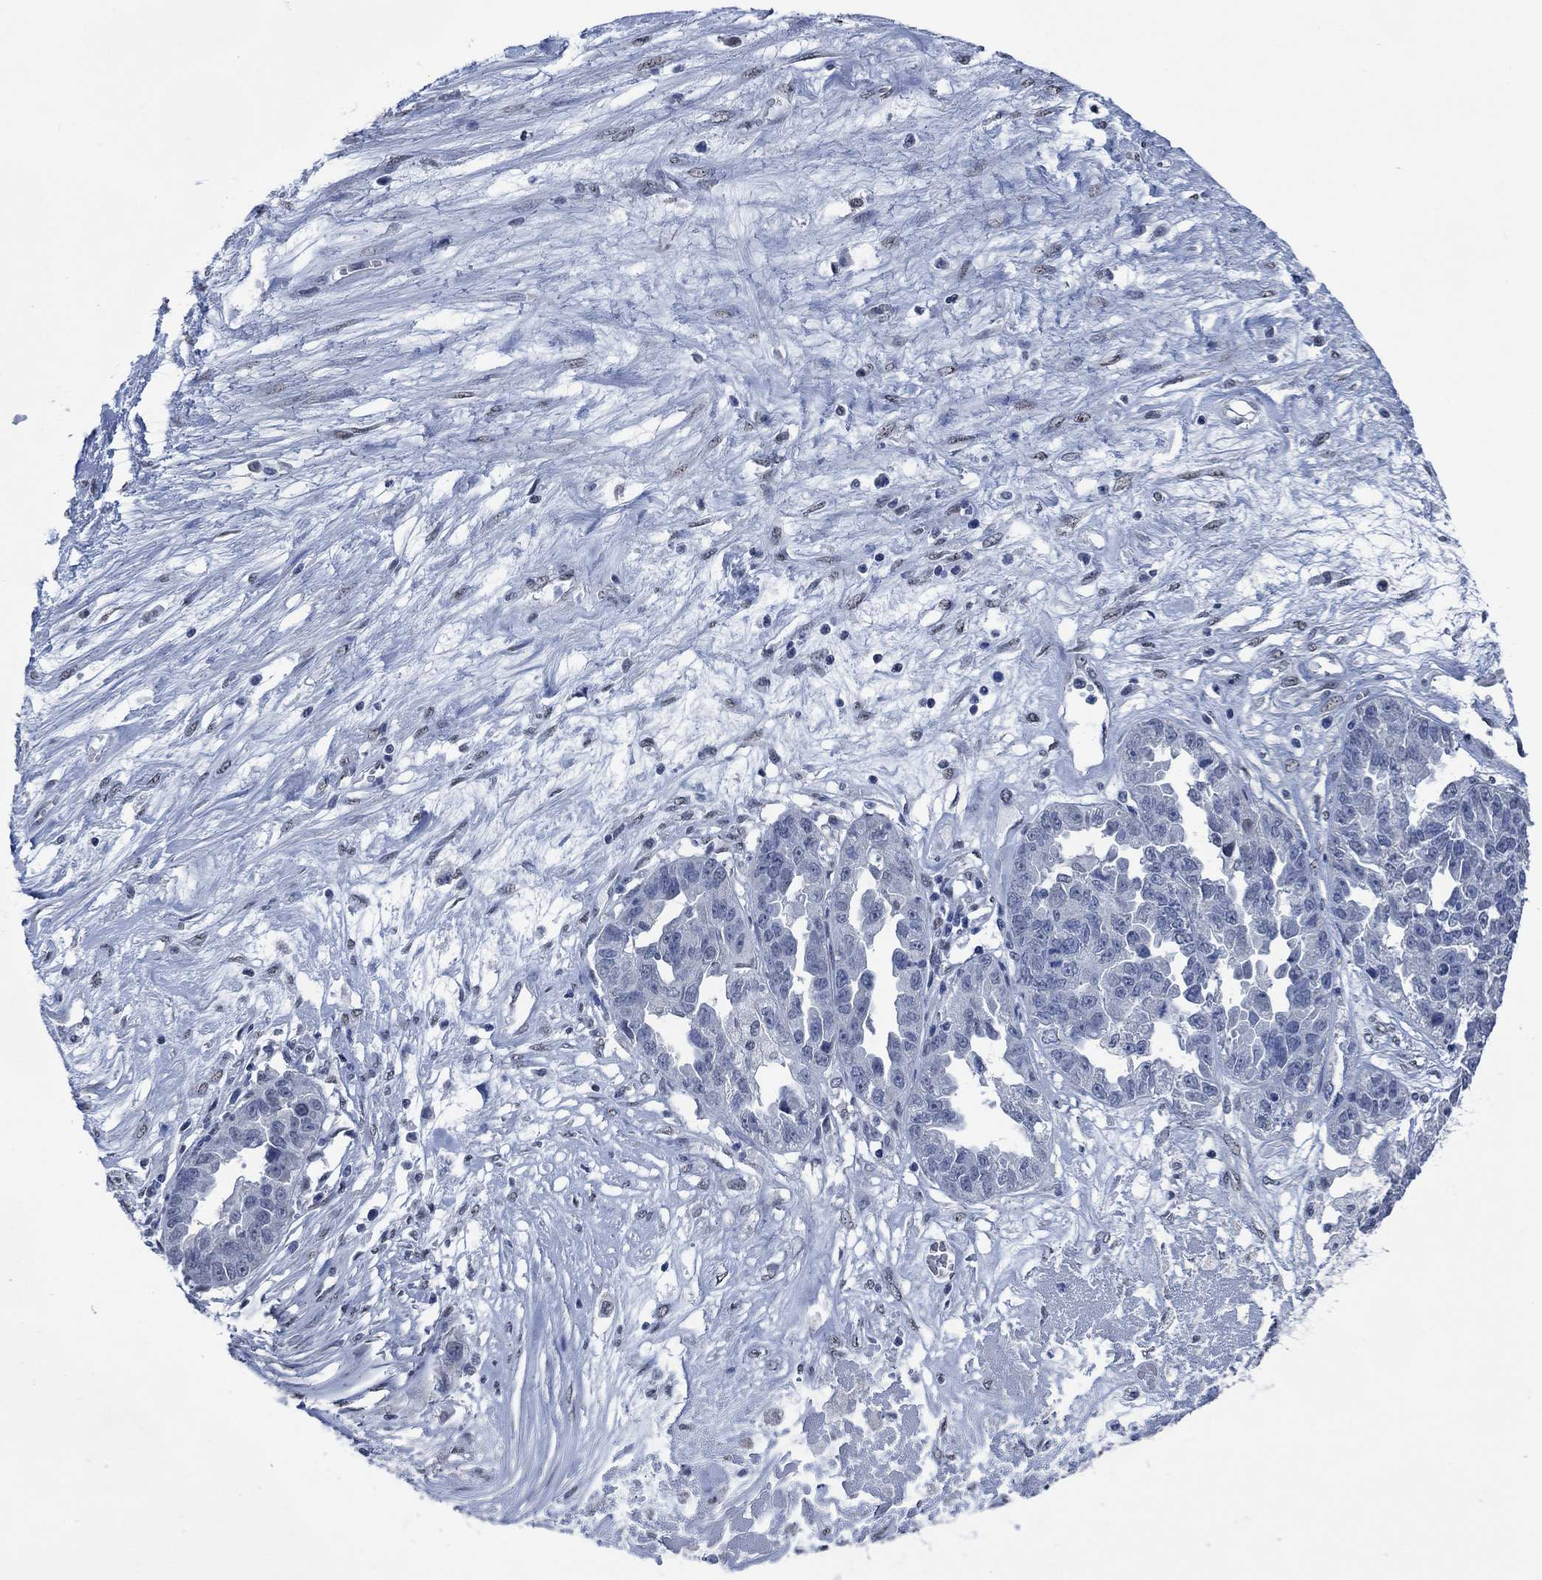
{"staining": {"intensity": "negative", "quantity": "none", "location": "none"}, "tissue": "ovarian cancer", "cell_type": "Tumor cells", "image_type": "cancer", "snomed": [{"axis": "morphology", "description": "Cystadenocarcinoma, serous, NOS"}, {"axis": "topography", "description": "Ovary"}], "caption": "The image shows no significant expression in tumor cells of ovarian cancer (serous cystadenocarcinoma).", "gene": "OBSCN", "patient": {"sex": "female", "age": 87}}